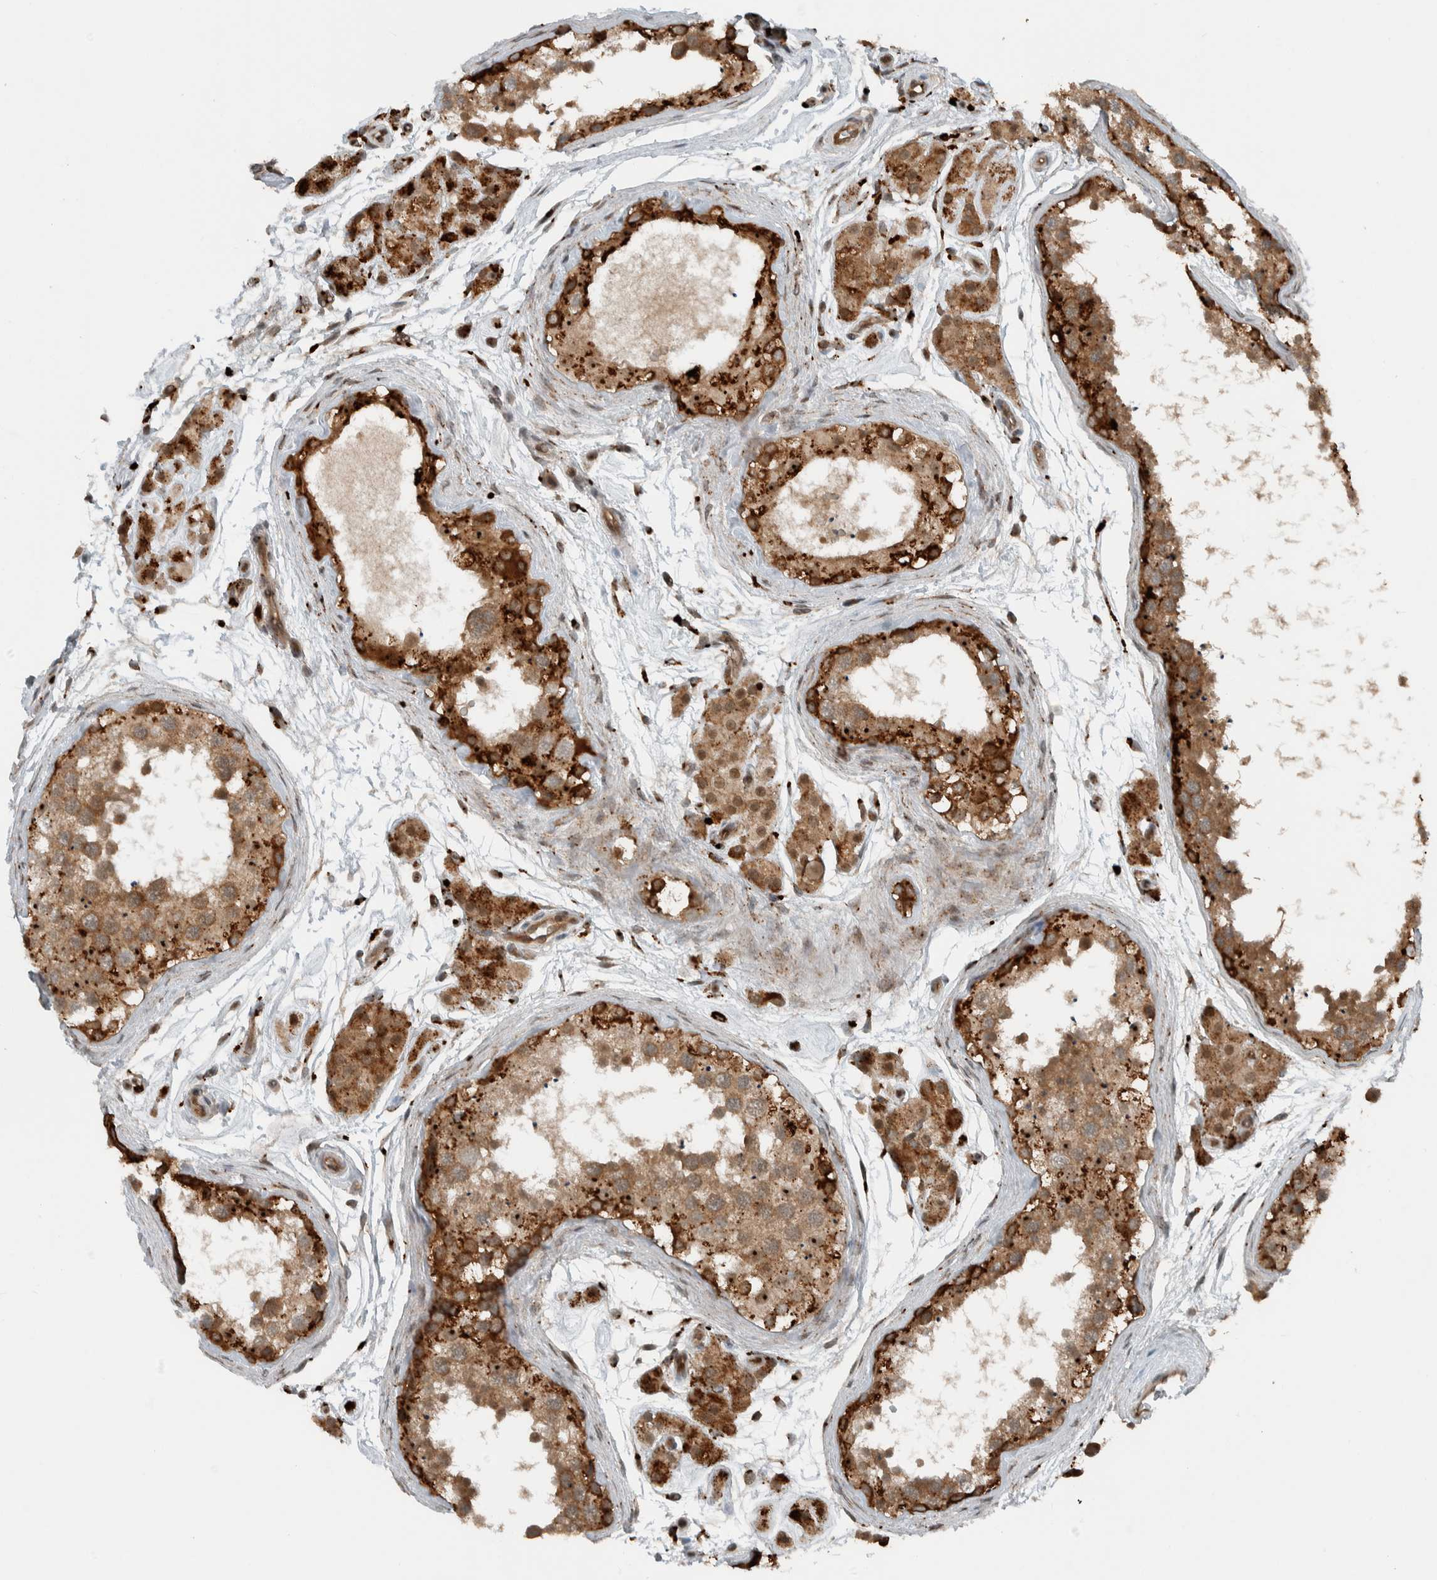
{"staining": {"intensity": "strong", "quantity": ">75%", "location": "cytoplasmic/membranous"}, "tissue": "testis", "cell_type": "Cells in seminiferous ducts", "image_type": "normal", "snomed": [{"axis": "morphology", "description": "Normal tissue, NOS"}, {"axis": "topography", "description": "Testis"}], "caption": "Immunohistochemical staining of normal human testis demonstrates high levels of strong cytoplasmic/membranous staining in approximately >75% of cells in seminiferous ducts. Nuclei are stained in blue.", "gene": "GIGYF1", "patient": {"sex": "male", "age": 56}}